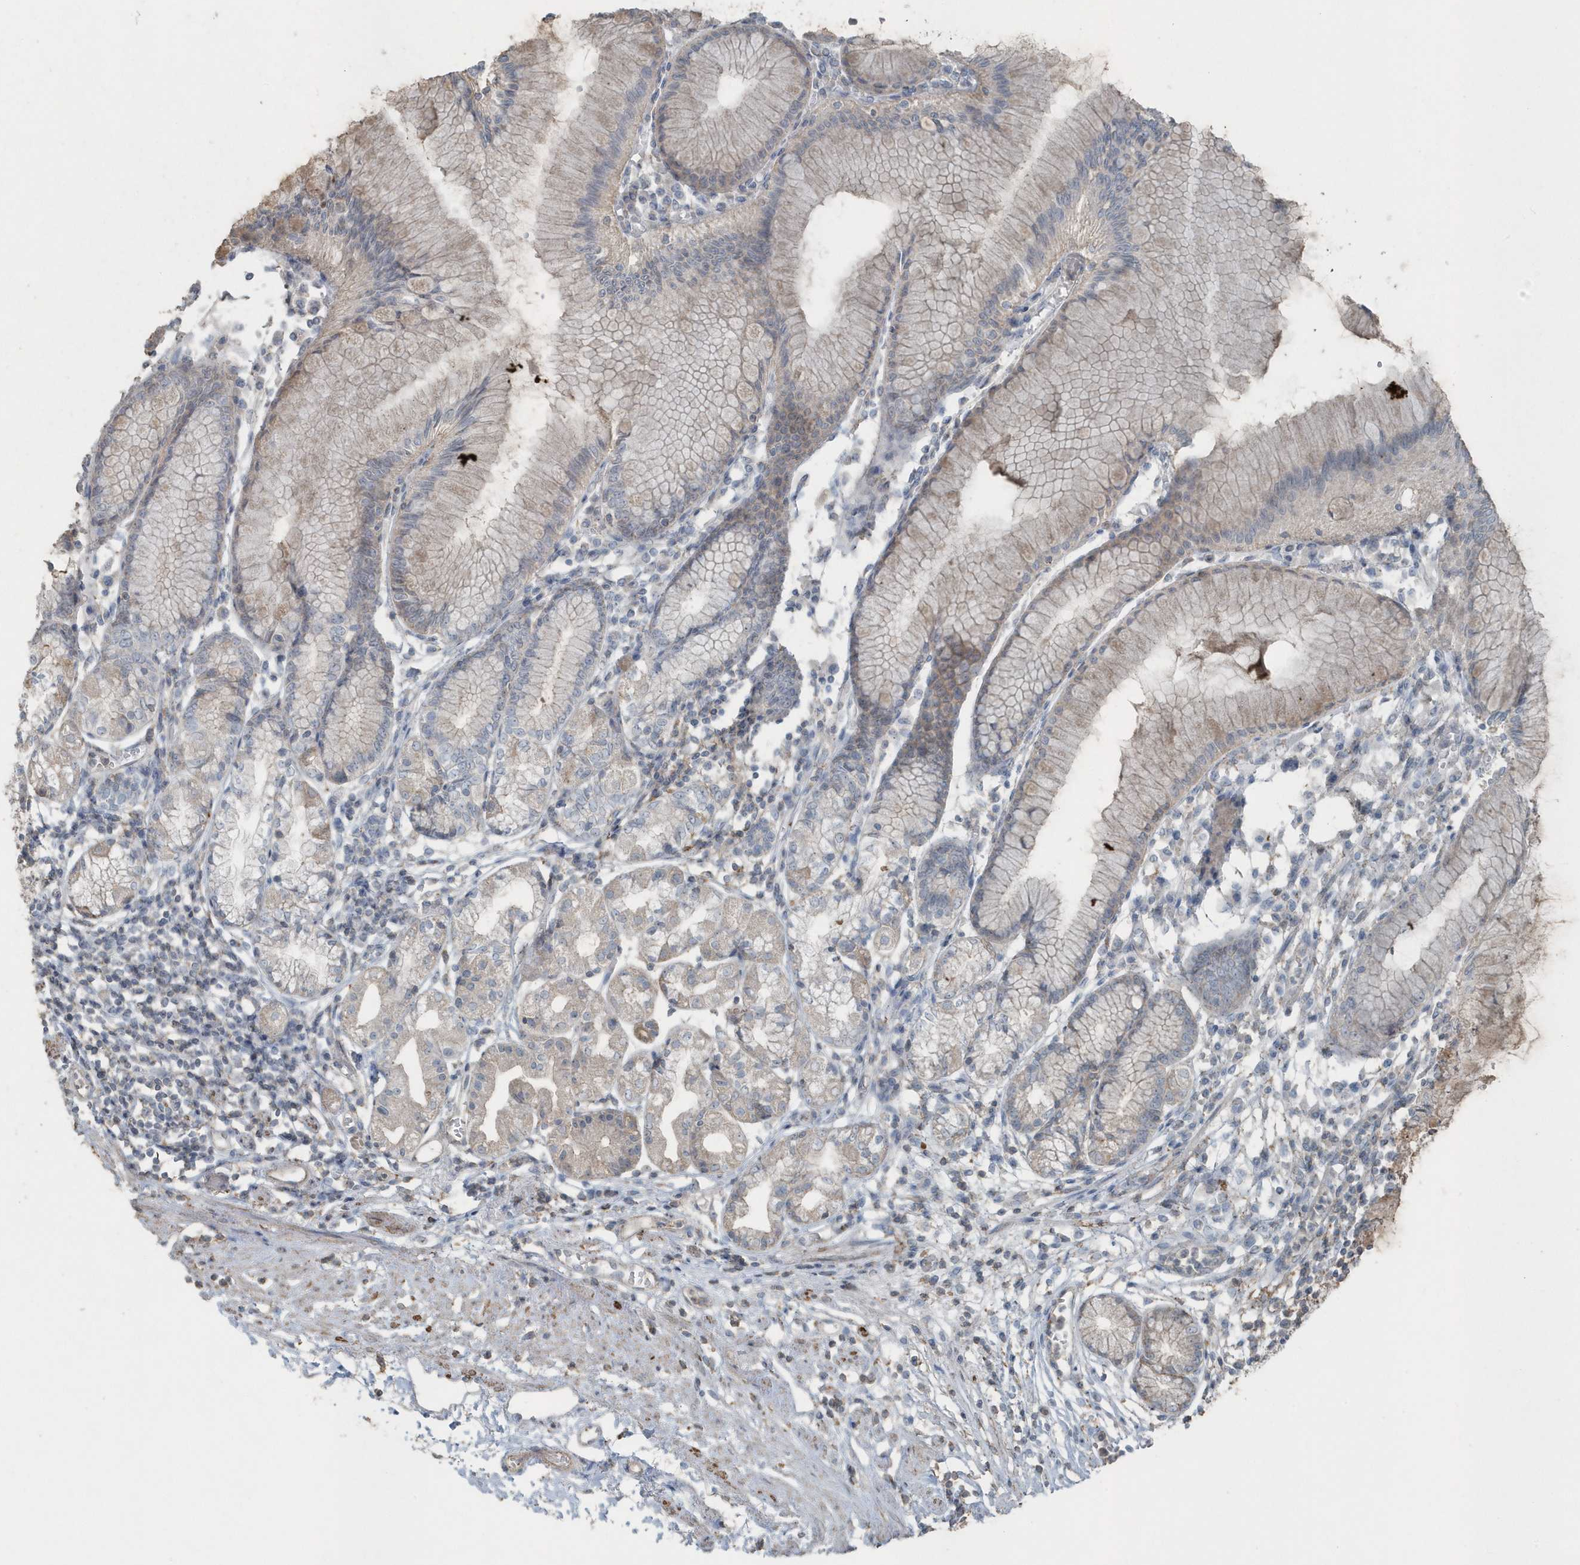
{"staining": {"intensity": "weak", "quantity": "<25%", "location": "cytoplasmic/membranous"}, "tissue": "stomach", "cell_type": "Glandular cells", "image_type": "normal", "snomed": [{"axis": "morphology", "description": "Normal tissue, NOS"}, {"axis": "topography", "description": "Stomach"}], "caption": "Immunohistochemistry photomicrograph of benign stomach: stomach stained with DAB (3,3'-diaminobenzidine) exhibits no significant protein staining in glandular cells.", "gene": "ACTC1", "patient": {"sex": "female", "age": 57}}